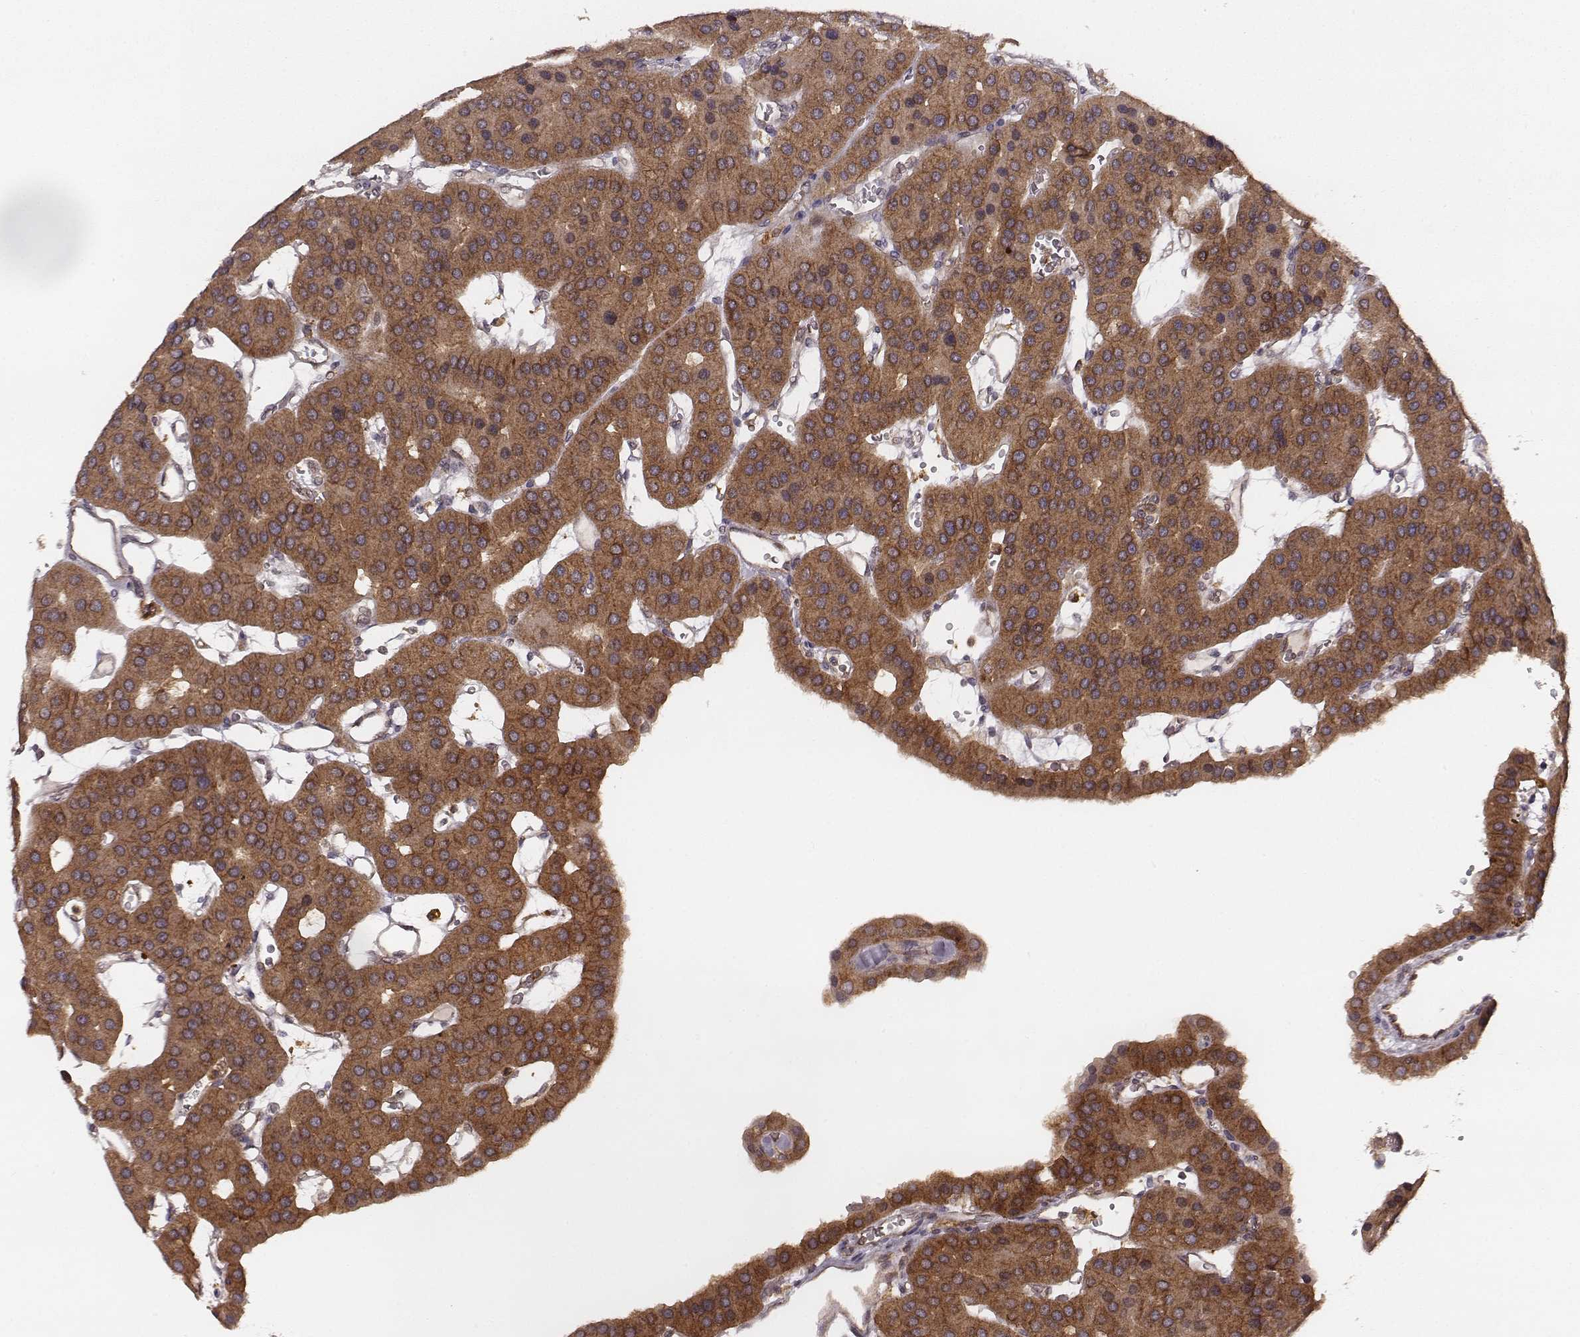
{"staining": {"intensity": "strong", "quantity": ">75%", "location": "cytoplasmic/membranous"}, "tissue": "parathyroid gland", "cell_type": "Glandular cells", "image_type": "normal", "snomed": [{"axis": "morphology", "description": "Normal tissue, NOS"}, {"axis": "morphology", "description": "Adenoma, NOS"}, {"axis": "topography", "description": "Parathyroid gland"}], "caption": "Immunohistochemical staining of benign human parathyroid gland shows high levels of strong cytoplasmic/membranous expression in approximately >75% of glandular cells. Nuclei are stained in blue.", "gene": "VPS26A", "patient": {"sex": "female", "age": 86}}